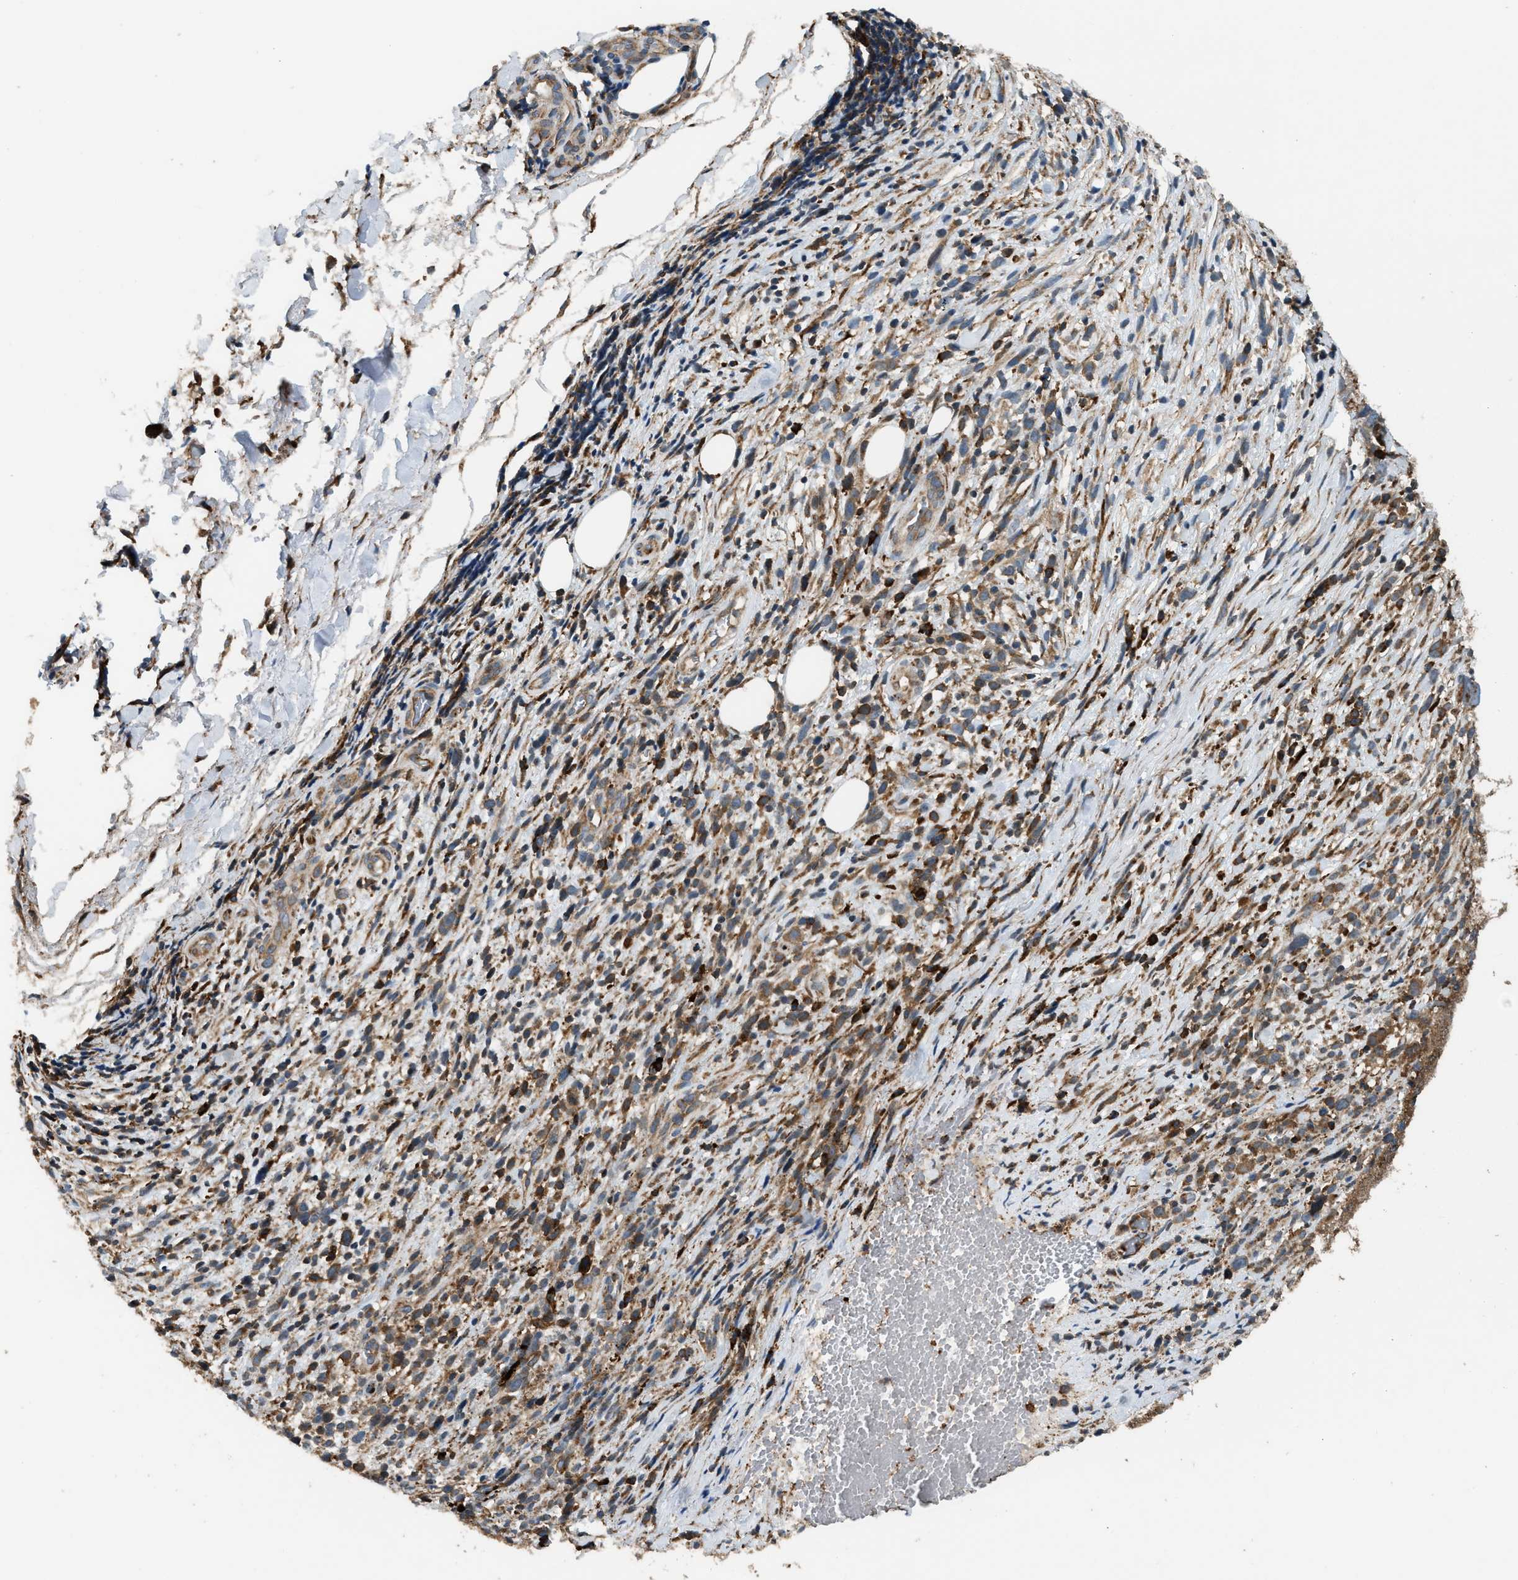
{"staining": {"intensity": "moderate", "quantity": ">75%", "location": "cytoplasmic/membranous"}, "tissue": "melanoma", "cell_type": "Tumor cells", "image_type": "cancer", "snomed": [{"axis": "morphology", "description": "Malignant melanoma, NOS"}, {"axis": "topography", "description": "Skin"}], "caption": "This is an image of immunohistochemistry (IHC) staining of melanoma, which shows moderate positivity in the cytoplasmic/membranous of tumor cells.", "gene": "BAIAP2L1", "patient": {"sex": "female", "age": 55}}